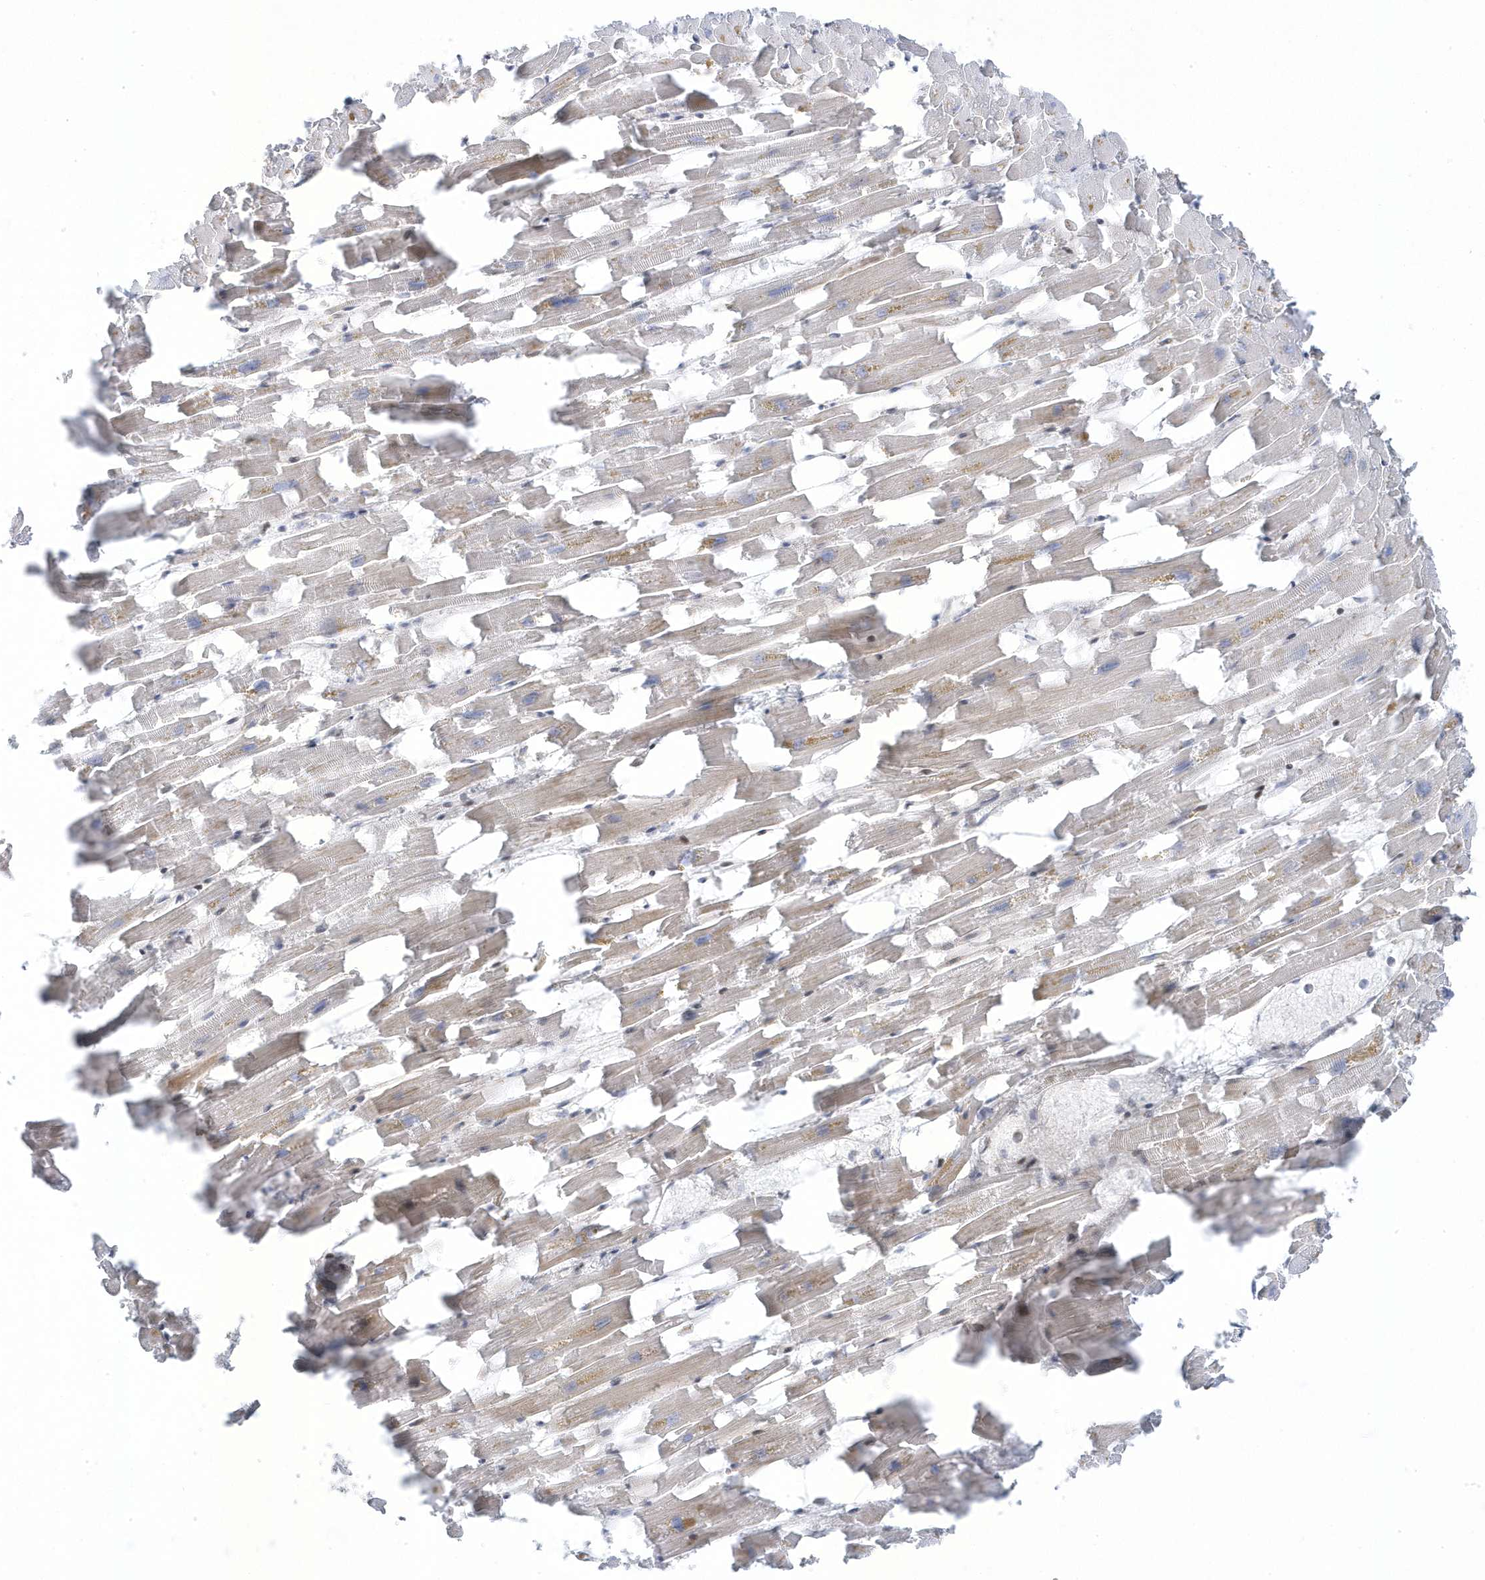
{"staining": {"intensity": "weak", "quantity": "25%-75%", "location": "cytoplasmic/membranous"}, "tissue": "heart muscle", "cell_type": "Cardiomyocytes", "image_type": "normal", "snomed": [{"axis": "morphology", "description": "Normal tissue, NOS"}, {"axis": "topography", "description": "Heart"}], "caption": "The immunohistochemical stain labels weak cytoplasmic/membranous expression in cardiomyocytes of benign heart muscle. (Brightfield microscopy of DAB IHC at high magnification).", "gene": "MAP7D3", "patient": {"sex": "female", "age": 64}}